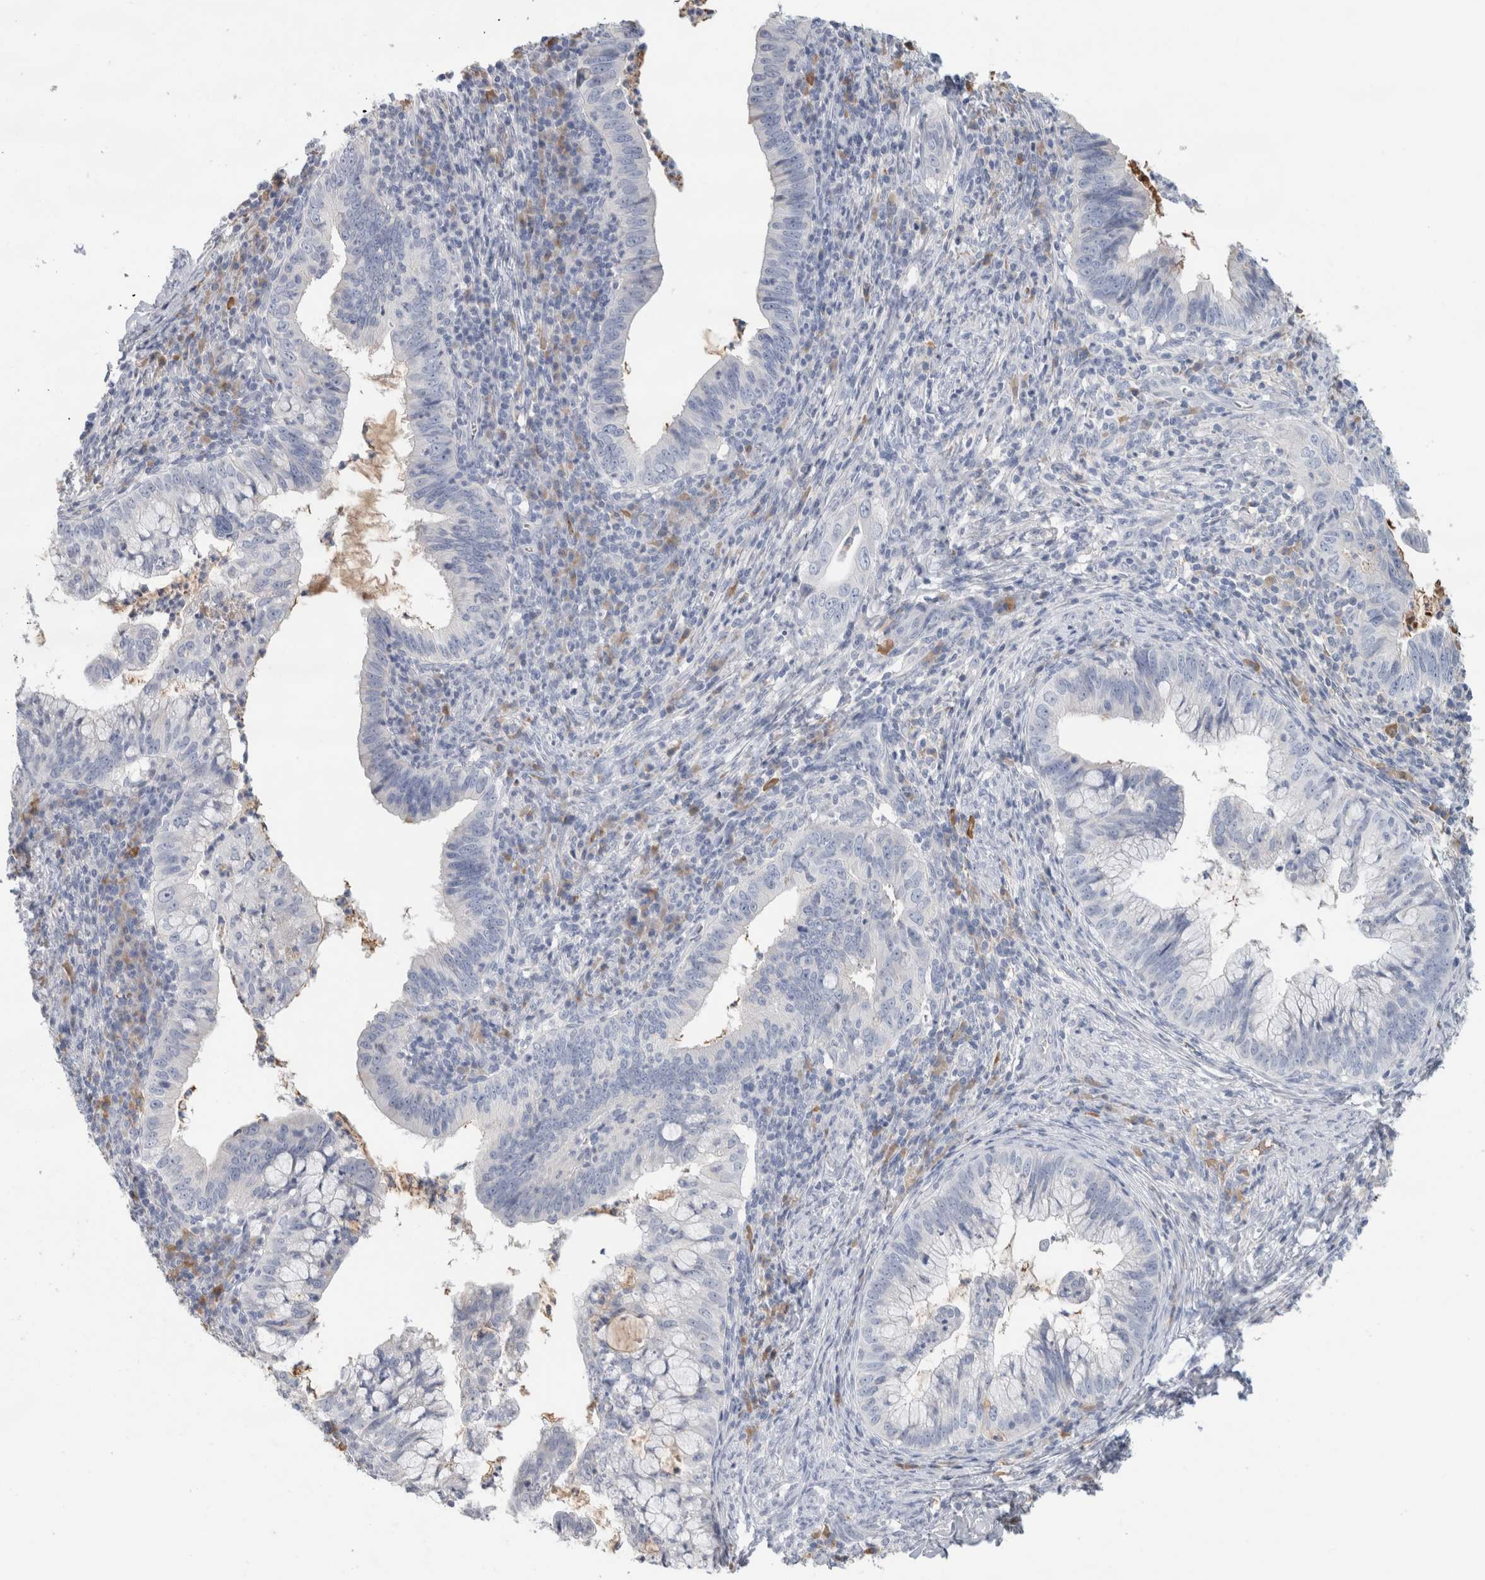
{"staining": {"intensity": "negative", "quantity": "none", "location": "none"}, "tissue": "cervical cancer", "cell_type": "Tumor cells", "image_type": "cancer", "snomed": [{"axis": "morphology", "description": "Adenocarcinoma, NOS"}, {"axis": "topography", "description": "Cervix"}], "caption": "Tumor cells are negative for brown protein staining in cervical cancer. (DAB immunohistochemistry (IHC) with hematoxylin counter stain).", "gene": "CA1", "patient": {"sex": "female", "age": 36}}